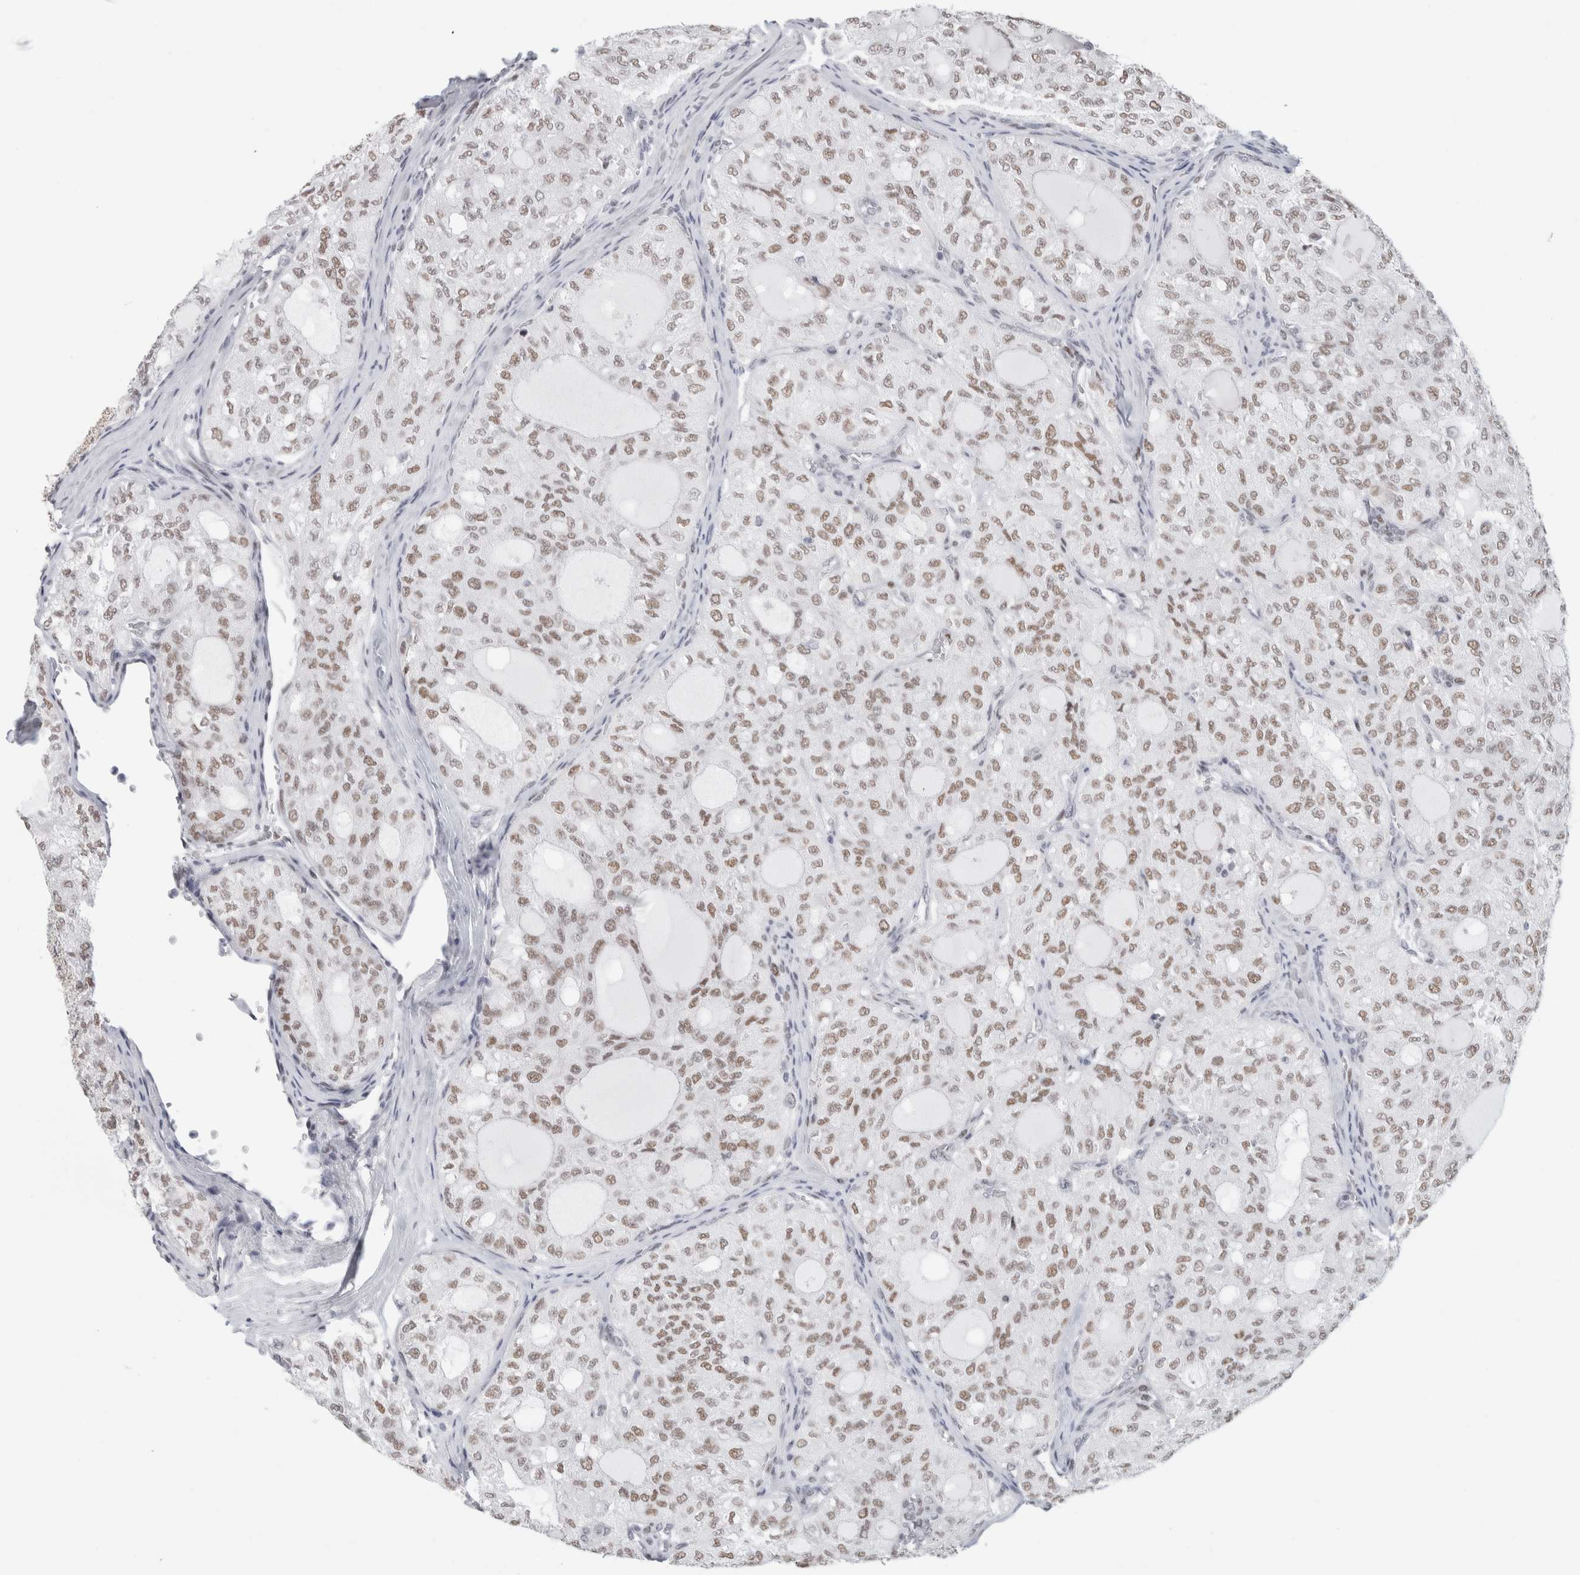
{"staining": {"intensity": "weak", "quantity": ">75%", "location": "nuclear"}, "tissue": "thyroid cancer", "cell_type": "Tumor cells", "image_type": "cancer", "snomed": [{"axis": "morphology", "description": "Follicular adenoma carcinoma, NOS"}, {"axis": "topography", "description": "Thyroid gland"}], "caption": "Immunohistochemical staining of thyroid cancer (follicular adenoma carcinoma) displays low levels of weak nuclear positivity in approximately >75% of tumor cells.", "gene": "SMARCC1", "patient": {"sex": "male", "age": 75}}